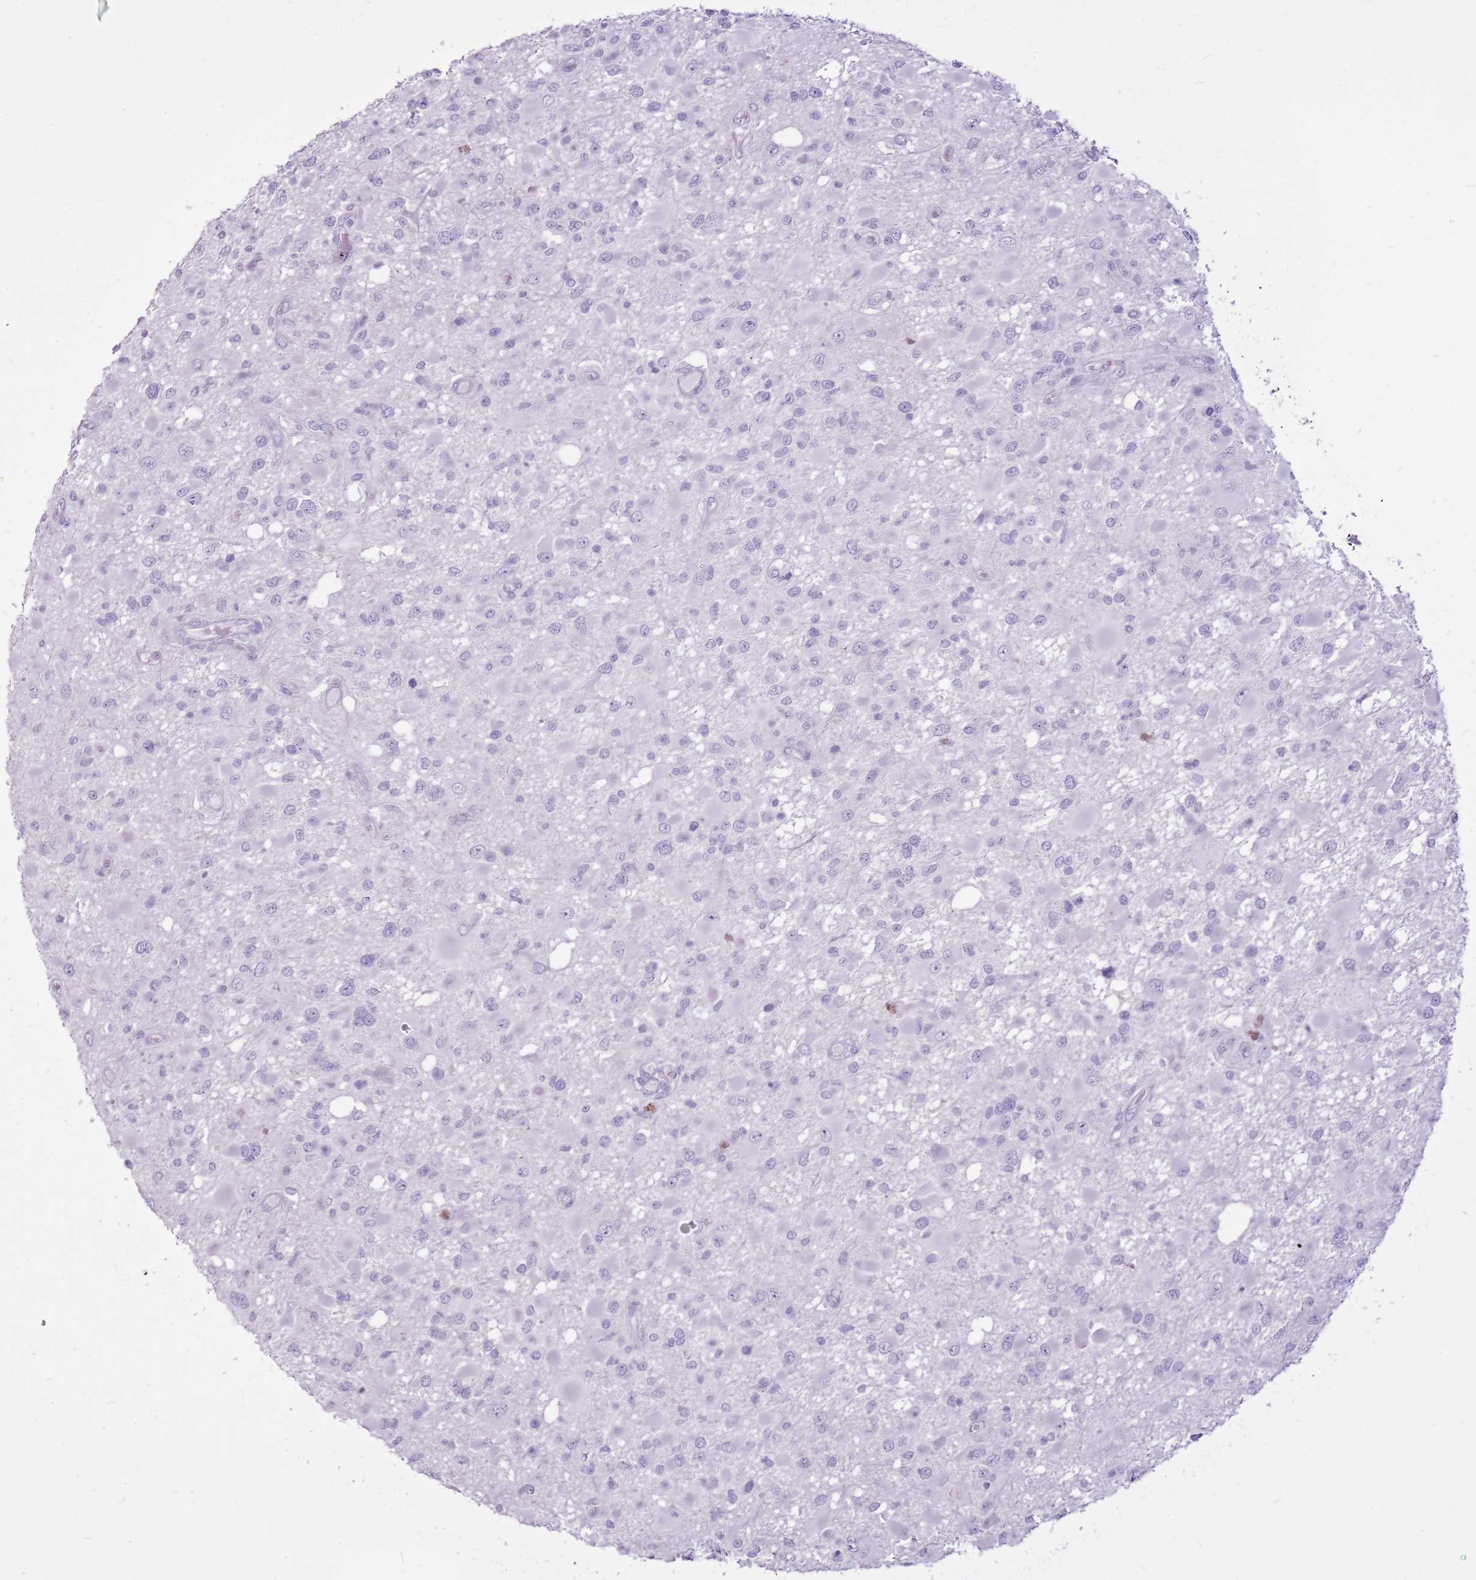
{"staining": {"intensity": "negative", "quantity": "none", "location": "none"}, "tissue": "glioma", "cell_type": "Tumor cells", "image_type": "cancer", "snomed": [{"axis": "morphology", "description": "Glioma, malignant, High grade"}, {"axis": "topography", "description": "Brain"}], "caption": "This is an IHC image of glioma. There is no positivity in tumor cells.", "gene": "CNFN", "patient": {"sex": "male", "age": 53}}